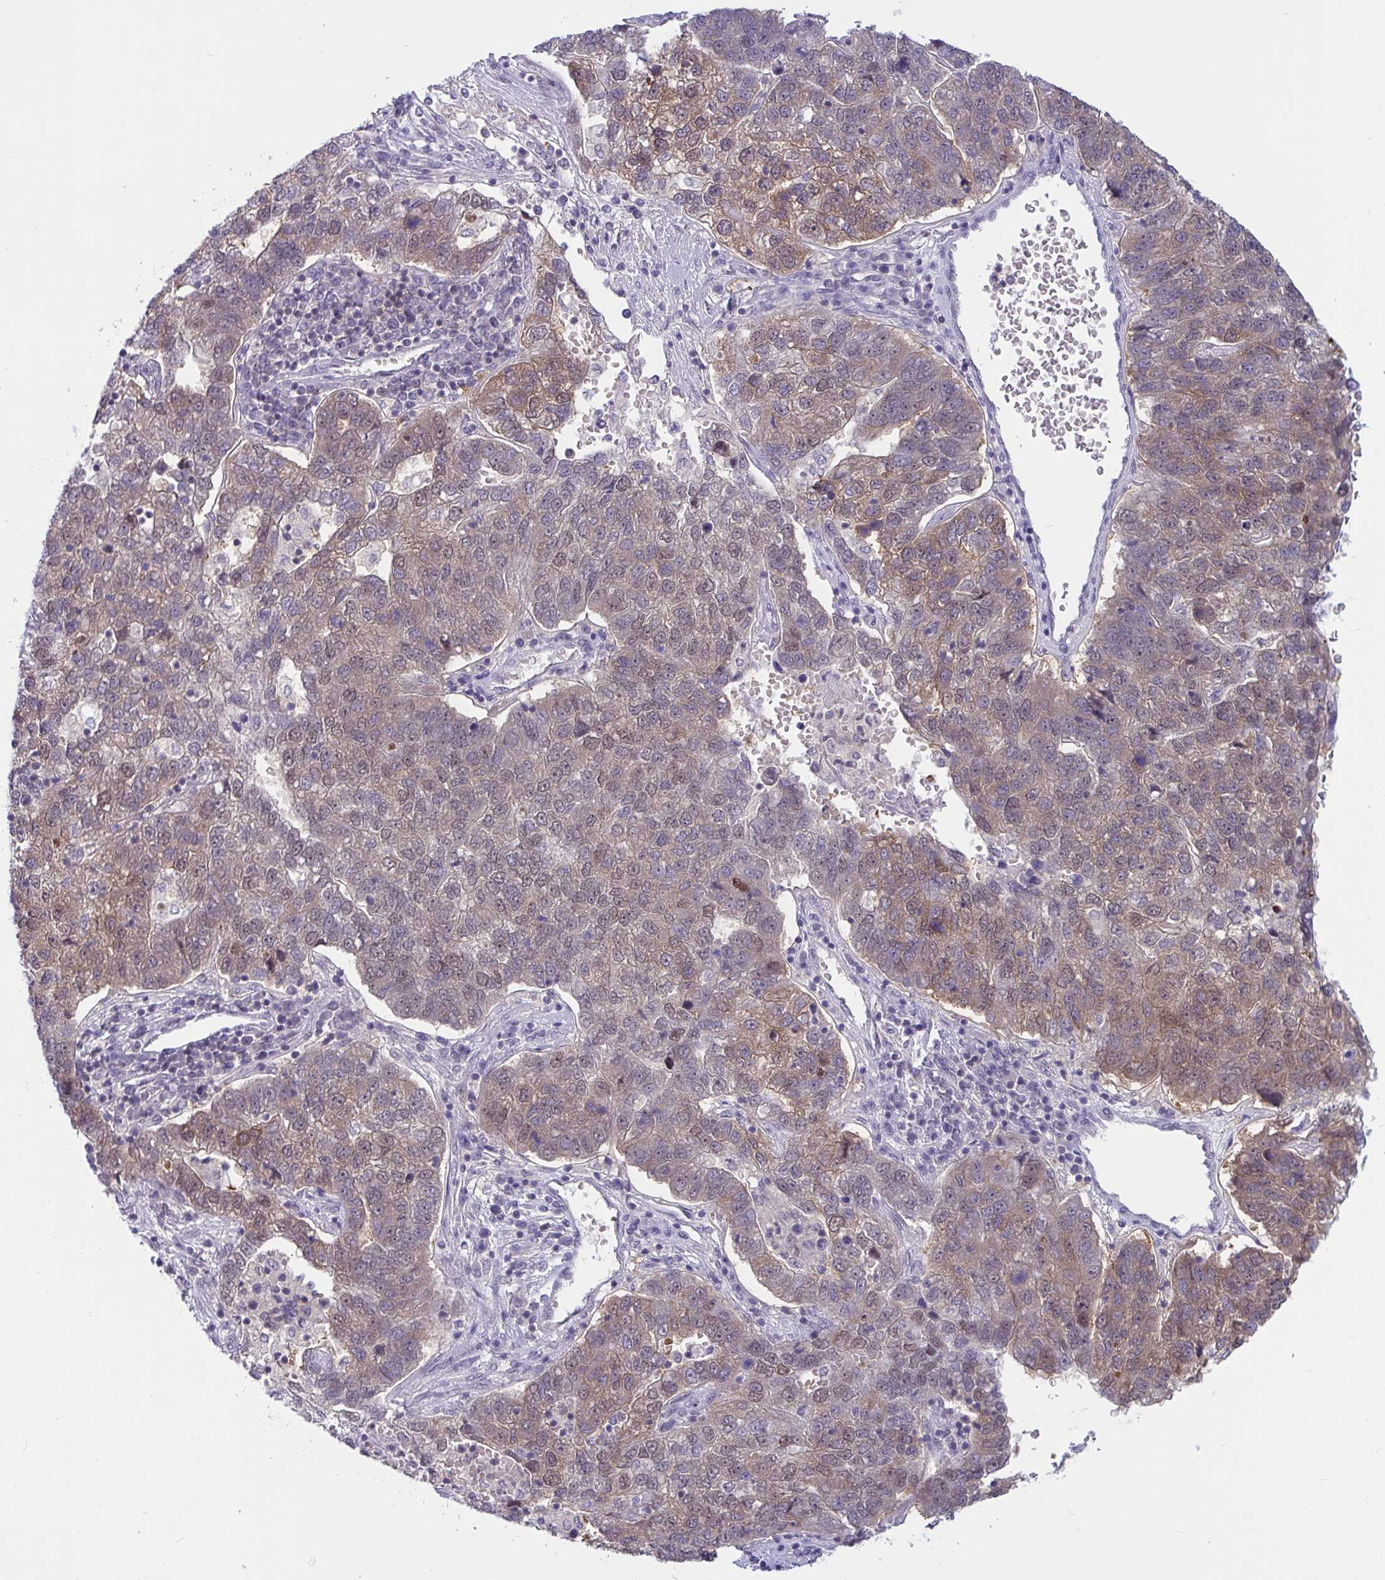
{"staining": {"intensity": "moderate", "quantity": "<25%", "location": "cytoplasmic/membranous,nuclear"}, "tissue": "pancreatic cancer", "cell_type": "Tumor cells", "image_type": "cancer", "snomed": [{"axis": "morphology", "description": "Adenocarcinoma, NOS"}, {"axis": "topography", "description": "Pancreas"}], "caption": "A high-resolution photomicrograph shows IHC staining of pancreatic adenocarcinoma, which shows moderate cytoplasmic/membranous and nuclear staining in about <25% of tumor cells.", "gene": "TSN", "patient": {"sex": "female", "age": 61}}